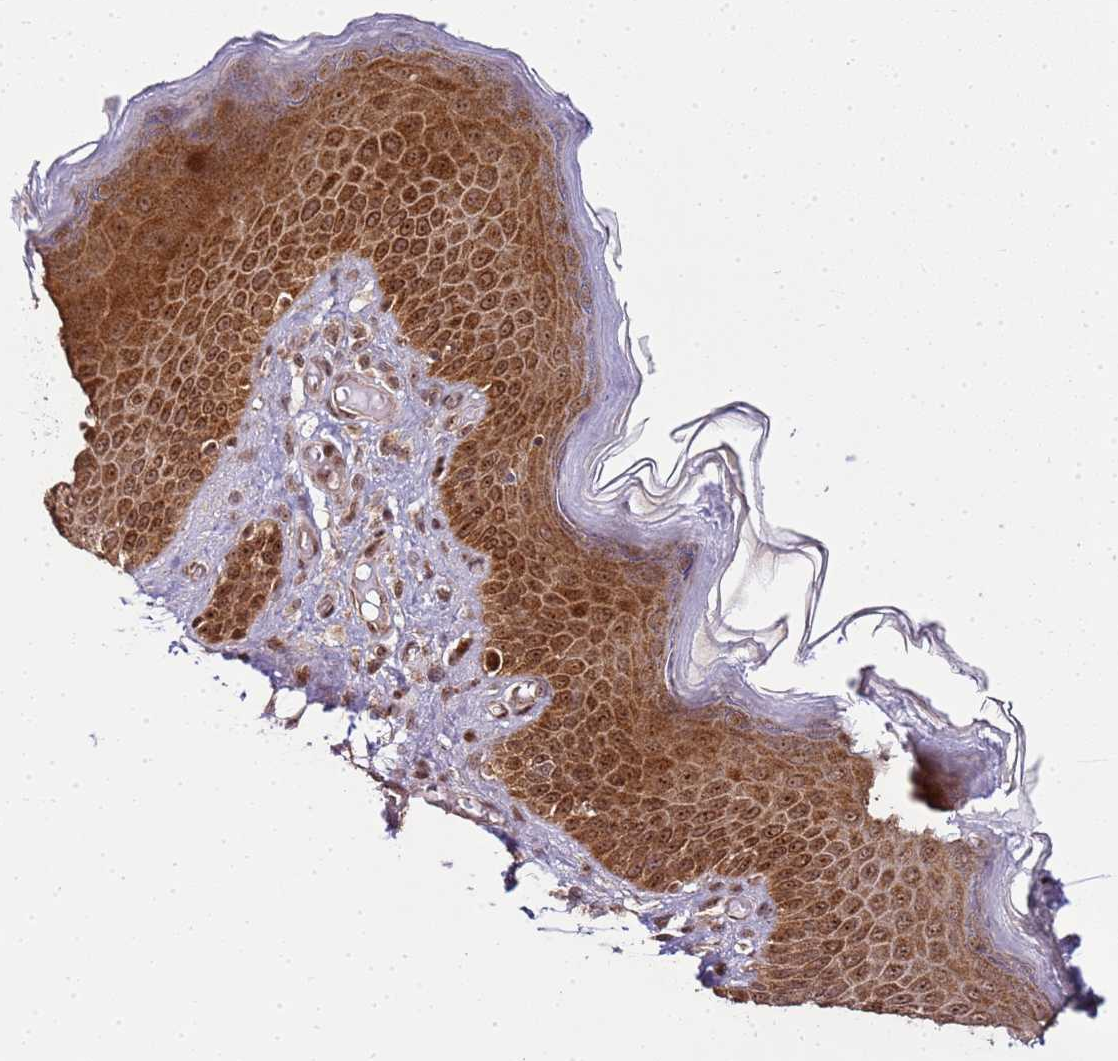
{"staining": {"intensity": "strong", "quantity": ">75%", "location": "cytoplasmic/membranous,nuclear"}, "tissue": "skin", "cell_type": "Epidermal cells", "image_type": "normal", "snomed": [{"axis": "morphology", "description": "Normal tissue, NOS"}, {"axis": "topography", "description": "Anal"}], "caption": "A high amount of strong cytoplasmic/membranous,nuclear staining is seen in about >75% of epidermal cells in normal skin. (DAB IHC, brown staining for protein, blue staining for nuclei).", "gene": "PEX14", "patient": {"sex": "female", "age": 40}}